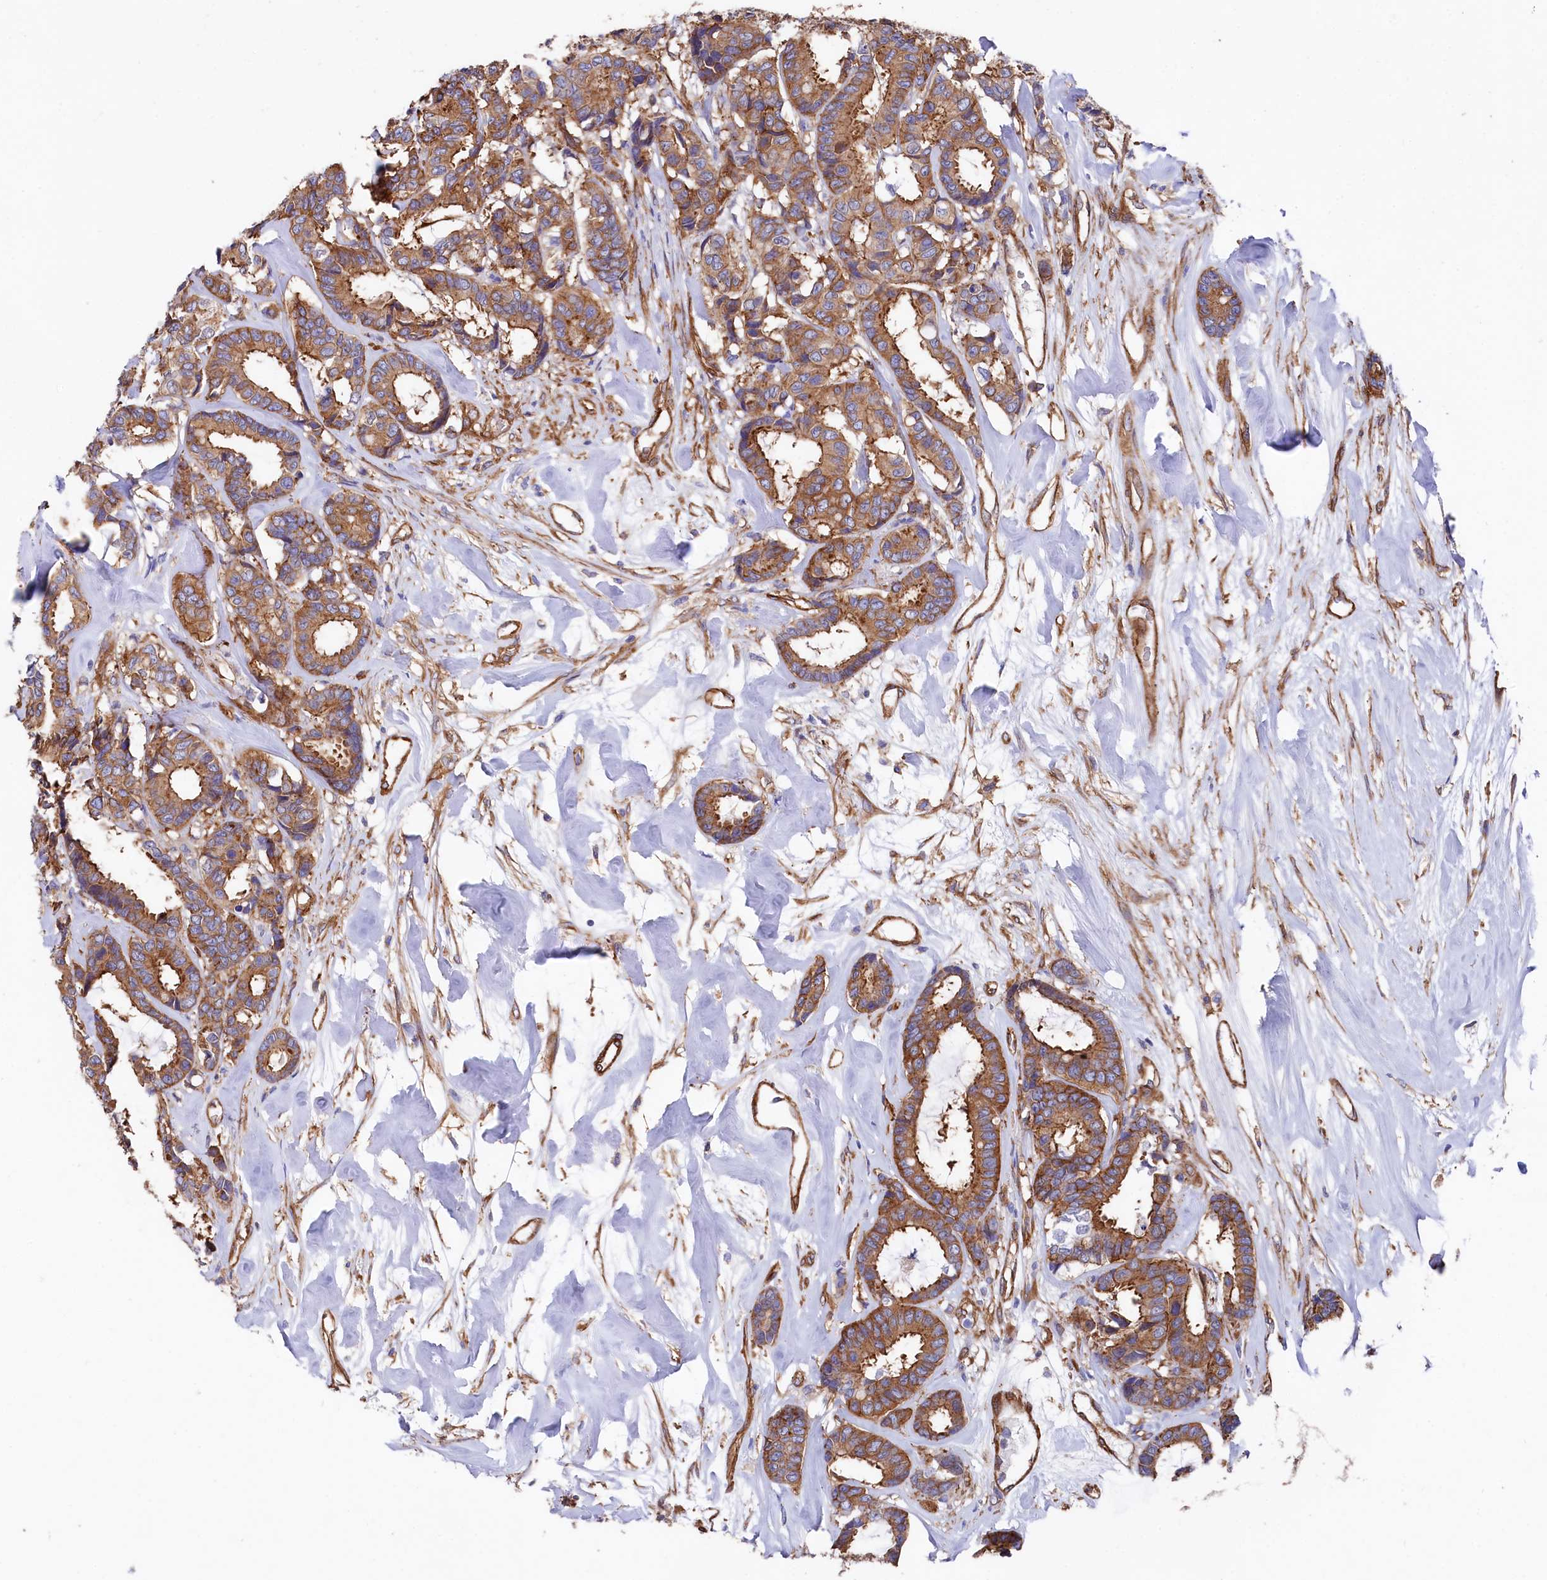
{"staining": {"intensity": "moderate", "quantity": ">75%", "location": "cytoplasmic/membranous"}, "tissue": "breast cancer", "cell_type": "Tumor cells", "image_type": "cancer", "snomed": [{"axis": "morphology", "description": "Duct carcinoma"}, {"axis": "topography", "description": "Breast"}], "caption": "Brown immunohistochemical staining in human infiltrating ductal carcinoma (breast) exhibits moderate cytoplasmic/membranous expression in approximately >75% of tumor cells.", "gene": "TNKS1BP1", "patient": {"sex": "female", "age": 87}}